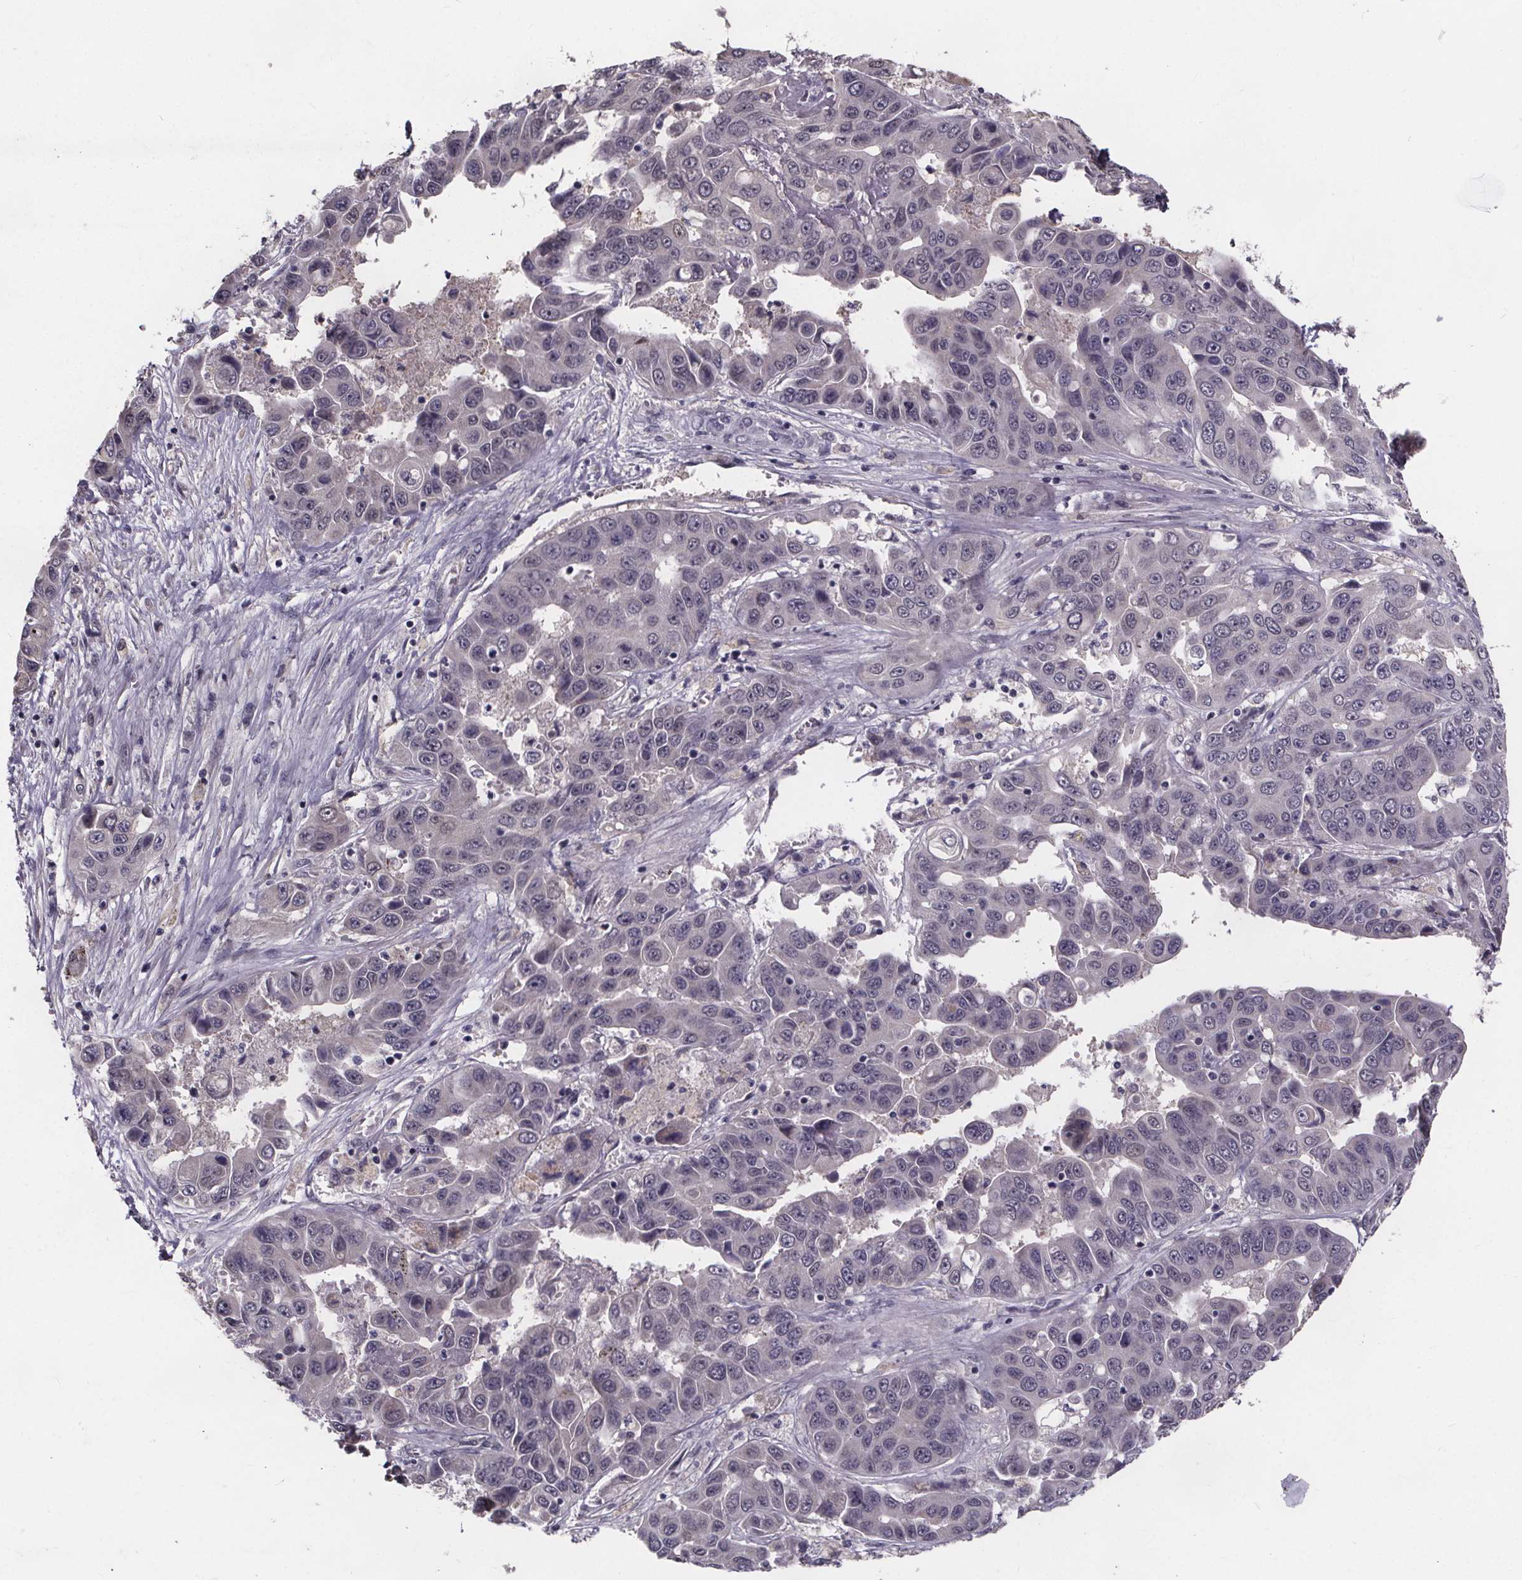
{"staining": {"intensity": "negative", "quantity": "none", "location": "none"}, "tissue": "liver cancer", "cell_type": "Tumor cells", "image_type": "cancer", "snomed": [{"axis": "morphology", "description": "Cholangiocarcinoma"}, {"axis": "topography", "description": "Liver"}], "caption": "Tumor cells are negative for protein expression in human liver cholangiocarcinoma. (DAB immunohistochemistry visualized using brightfield microscopy, high magnification).", "gene": "FAM181B", "patient": {"sex": "female", "age": 52}}